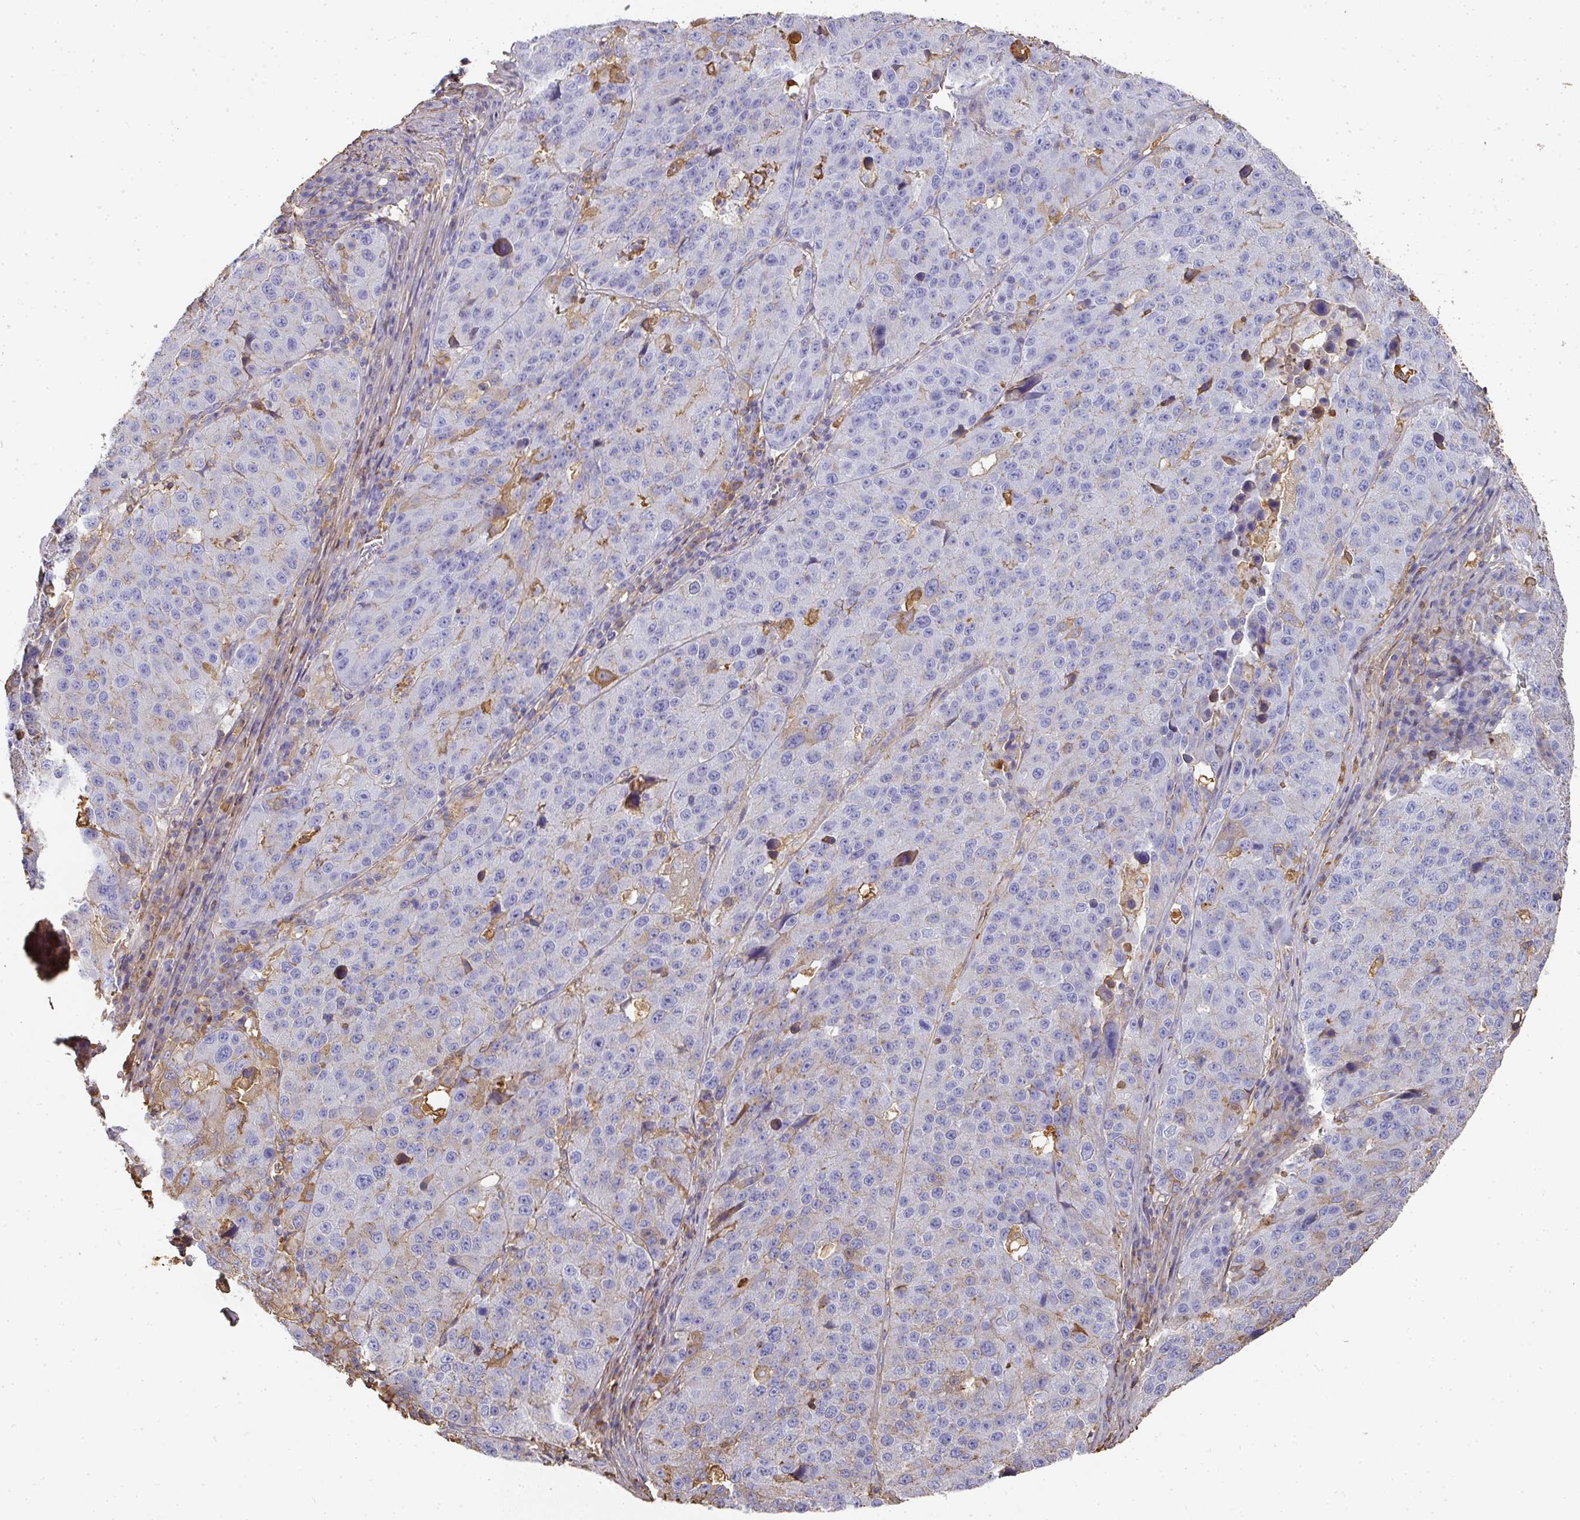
{"staining": {"intensity": "negative", "quantity": "none", "location": "none"}, "tissue": "stomach cancer", "cell_type": "Tumor cells", "image_type": "cancer", "snomed": [{"axis": "morphology", "description": "Adenocarcinoma, NOS"}, {"axis": "topography", "description": "Stomach"}], "caption": "The photomicrograph shows no significant positivity in tumor cells of stomach adenocarcinoma. The staining was performed using DAB to visualize the protein expression in brown, while the nuclei were stained in blue with hematoxylin (Magnification: 20x).", "gene": "ALB", "patient": {"sex": "male", "age": 71}}